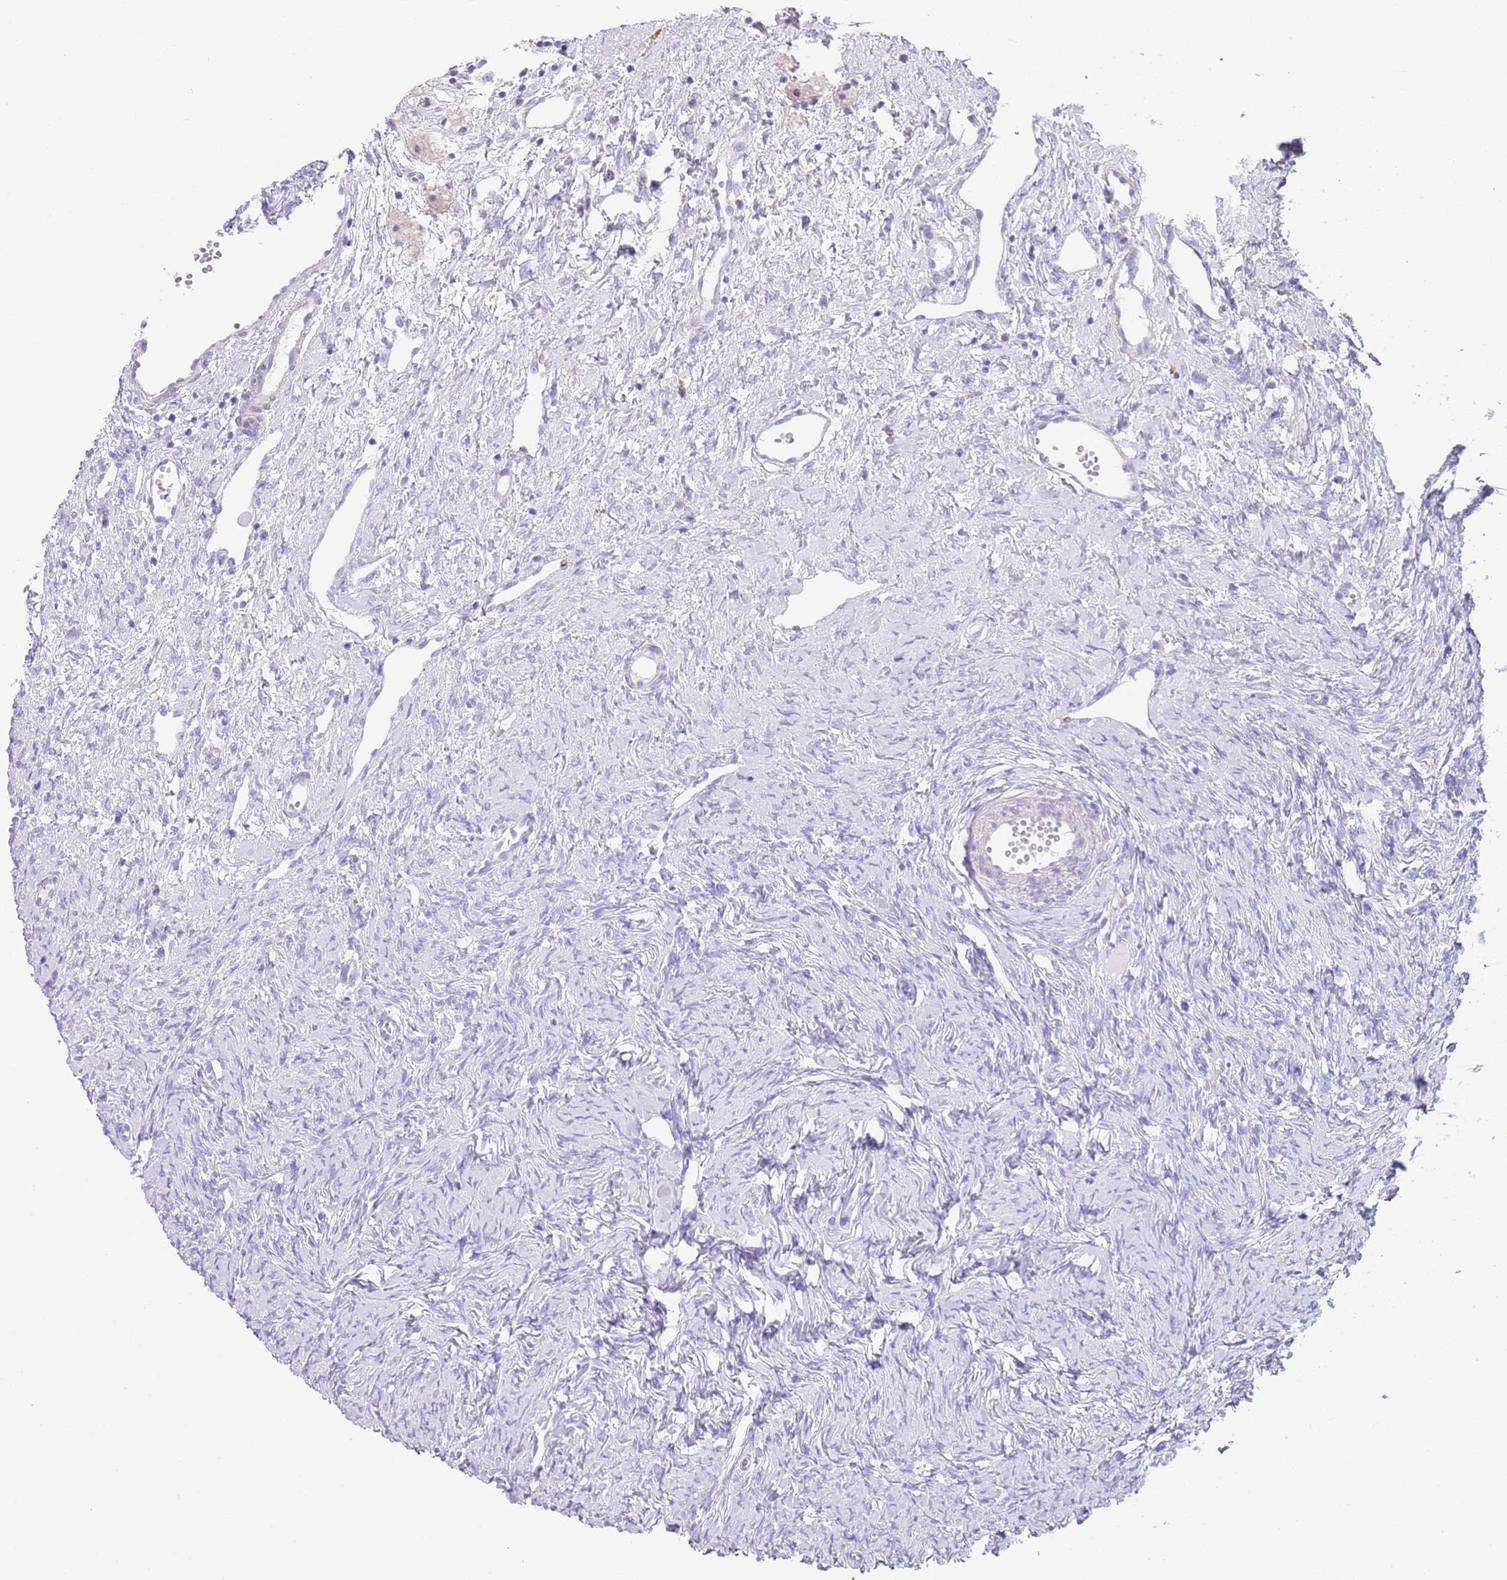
{"staining": {"intensity": "negative", "quantity": "none", "location": "none"}, "tissue": "ovary", "cell_type": "Follicle cells", "image_type": "normal", "snomed": [{"axis": "morphology", "description": "Normal tissue, NOS"}, {"axis": "topography", "description": "Ovary"}], "caption": "The immunohistochemistry (IHC) micrograph has no significant expression in follicle cells of ovary. (Stains: DAB (3,3'-diaminobenzidine) immunohistochemistry with hematoxylin counter stain, Microscopy: brightfield microscopy at high magnification).", "gene": "CPXM2", "patient": {"sex": "female", "age": 51}}